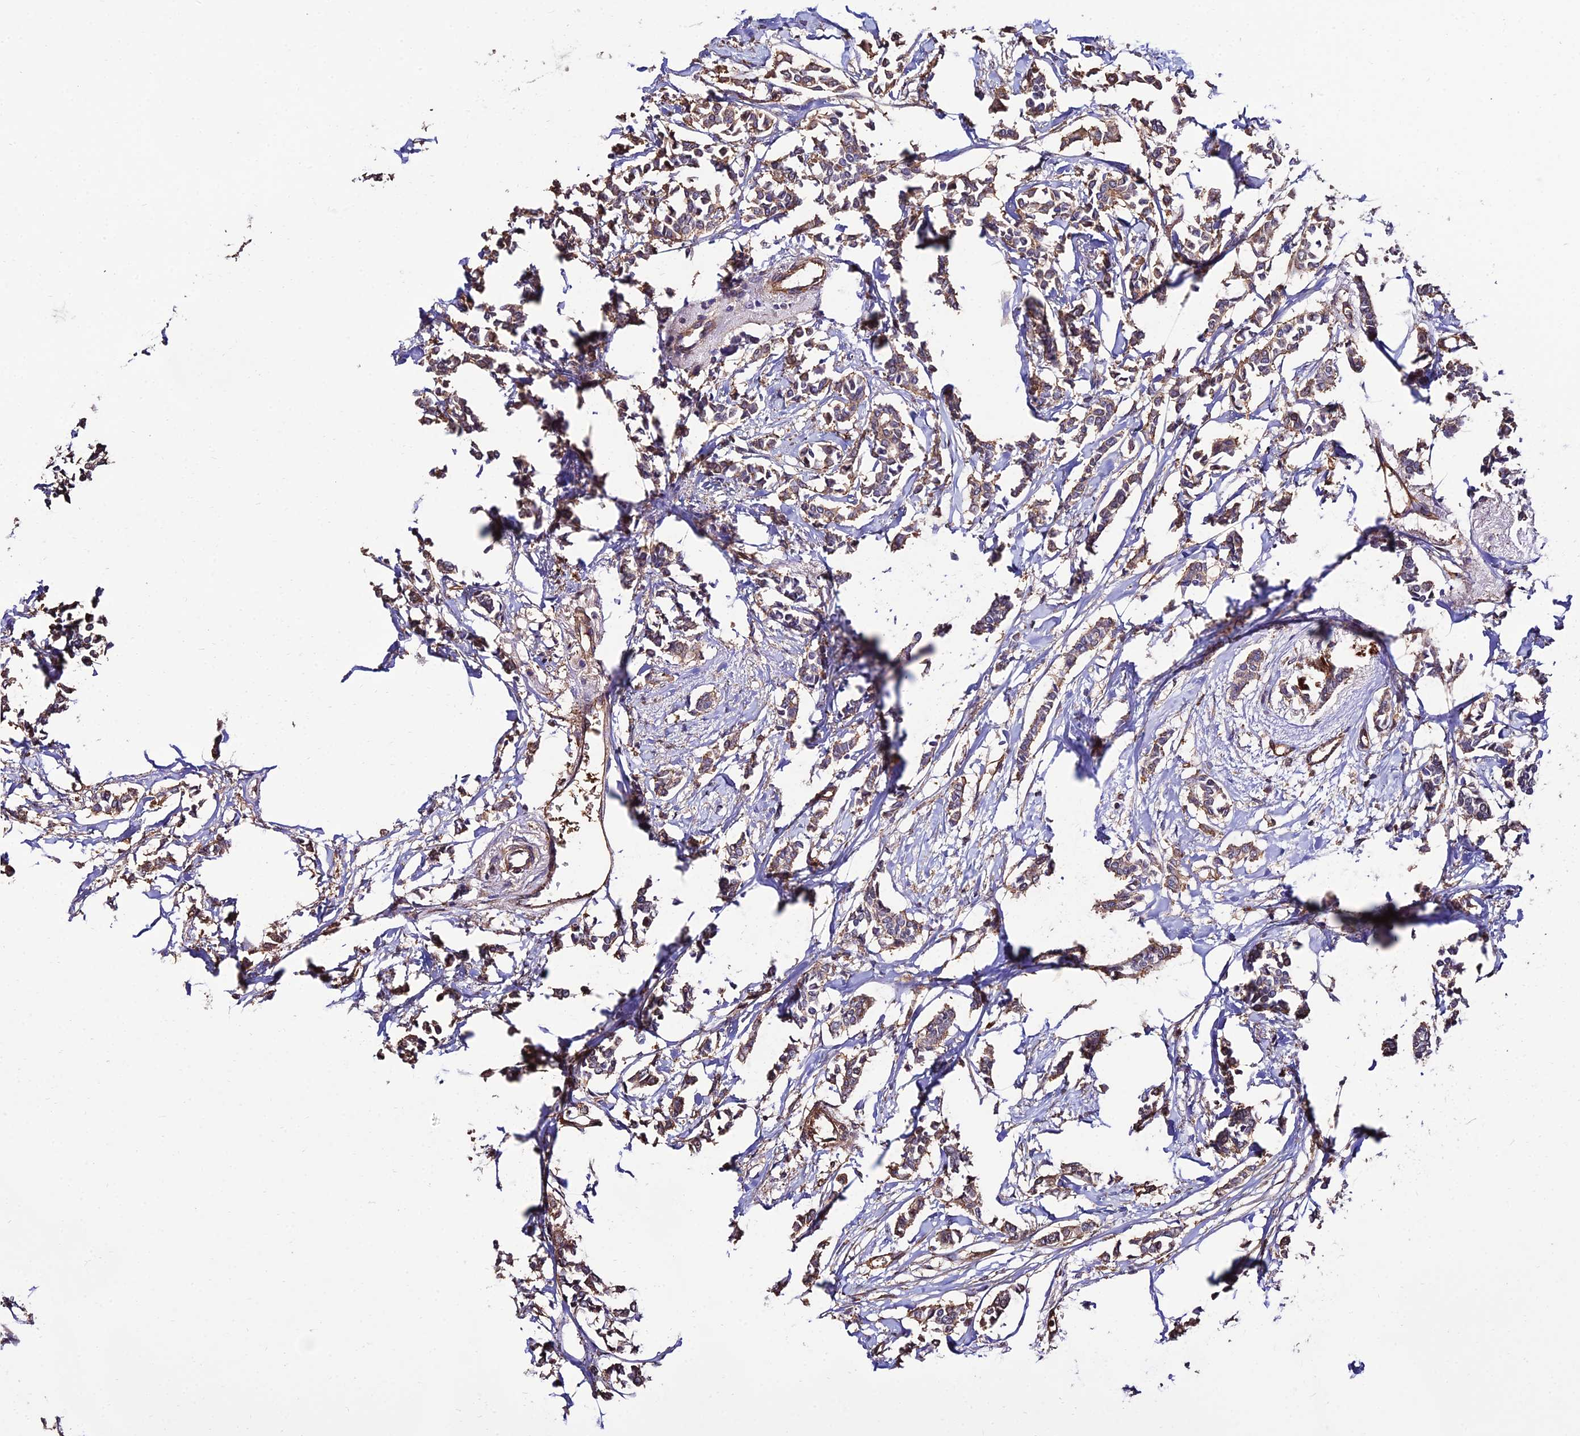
{"staining": {"intensity": "moderate", "quantity": ">75%", "location": "cytoplasmic/membranous"}, "tissue": "breast cancer", "cell_type": "Tumor cells", "image_type": "cancer", "snomed": [{"axis": "morphology", "description": "Duct carcinoma"}, {"axis": "topography", "description": "Breast"}], "caption": "Approximately >75% of tumor cells in human invasive ductal carcinoma (breast) reveal moderate cytoplasmic/membranous protein staining as visualized by brown immunohistochemical staining.", "gene": "CALM2", "patient": {"sex": "female", "age": 41}}